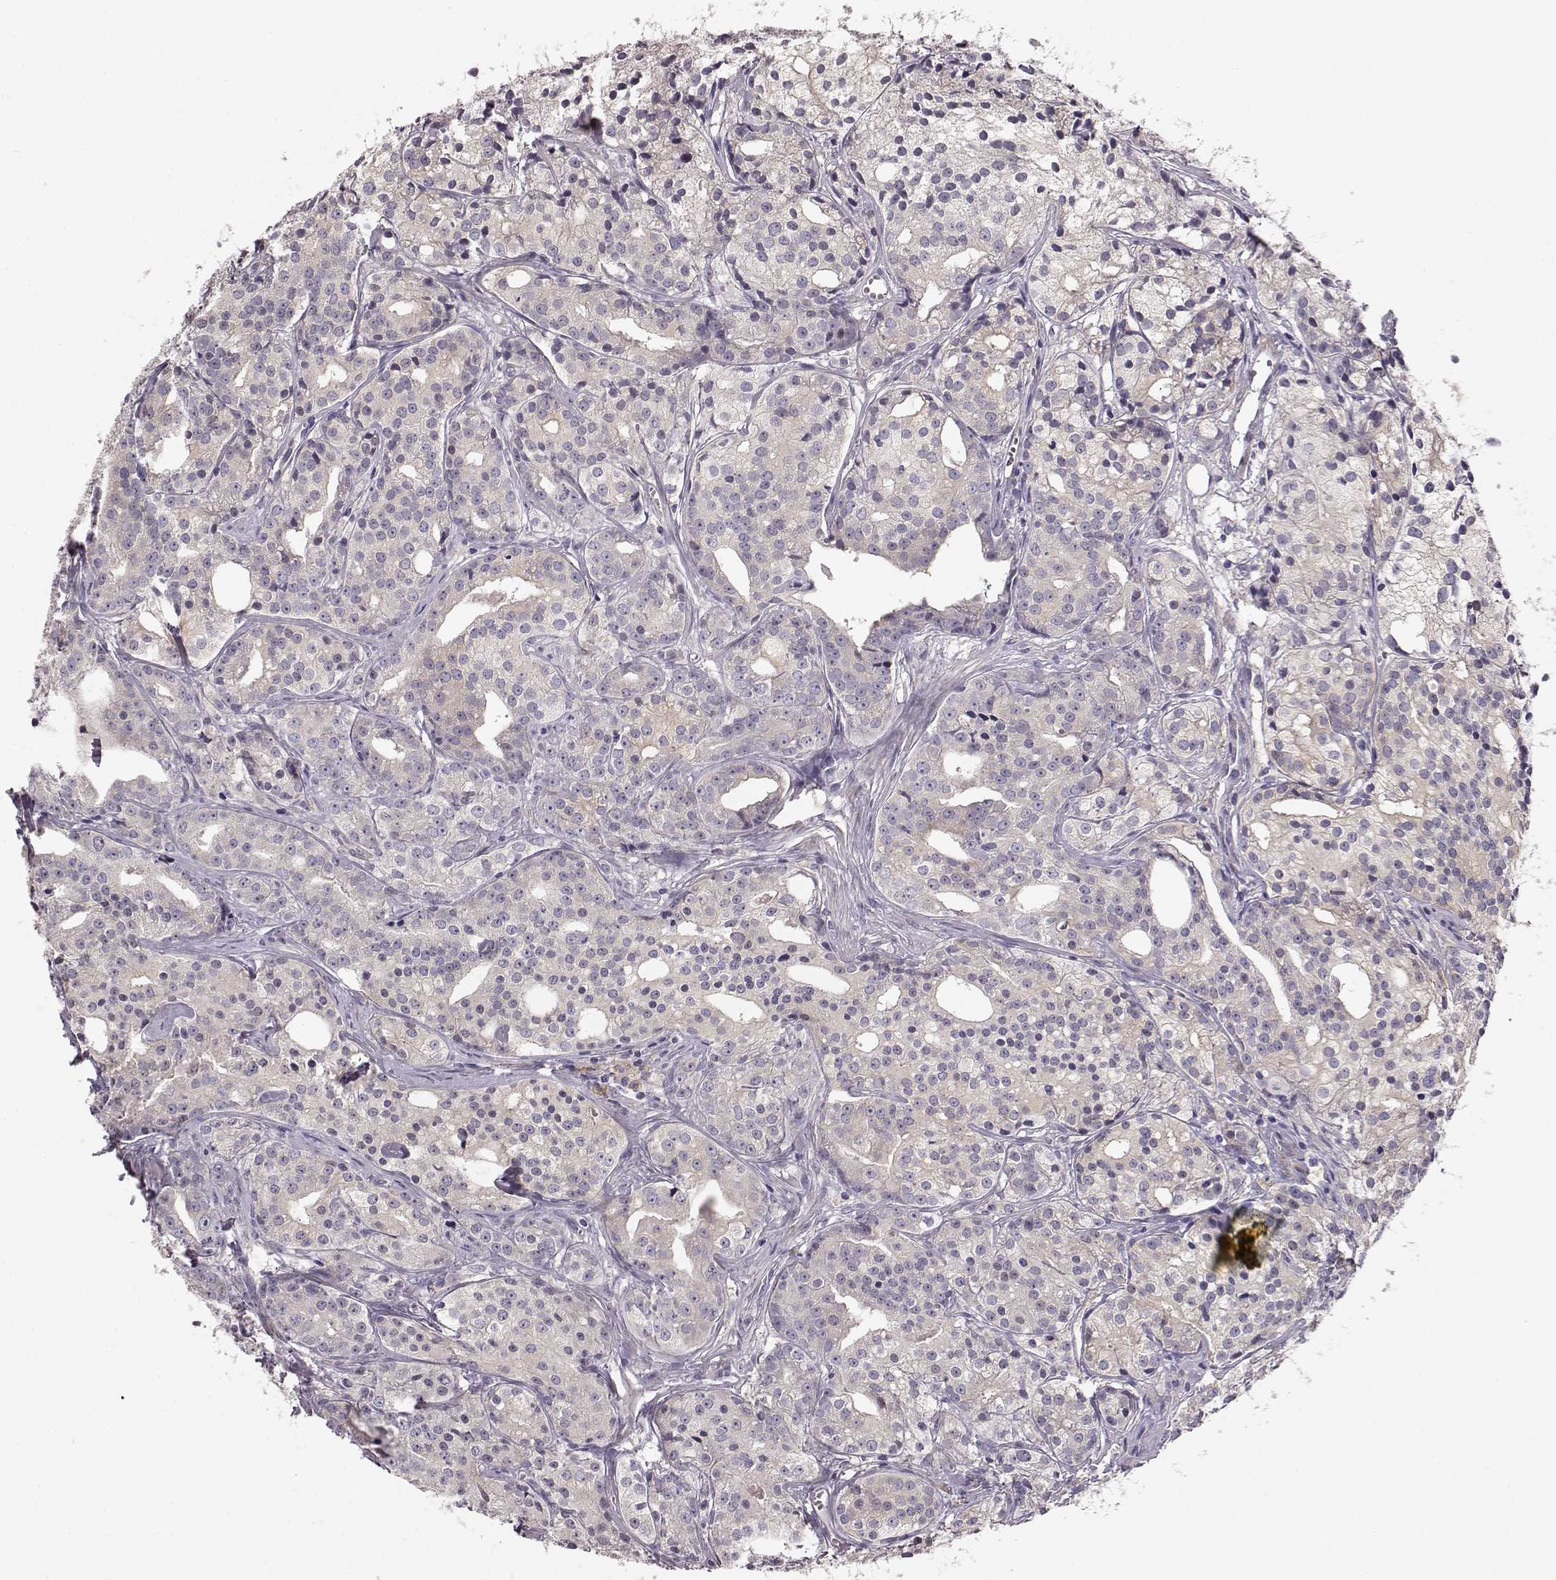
{"staining": {"intensity": "negative", "quantity": "none", "location": "none"}, "tissue": "prostate cancer", "cell_type": "Tumor cells", "image_type": "cancer", "snomed": [{"axis": "morphology", "description": "Adenocarcinoma, Medium grade"}, {"axis": "topography", "description": "Prostate"}], "caption": "Protein analysis of prostate cancer reveals no significant staining in tumor cells. (DAB (3,3'-diaminobenzidine) IHC, high magnification).", "gene": "GPR50", "patient": {"sex": "male", "age": 74}}